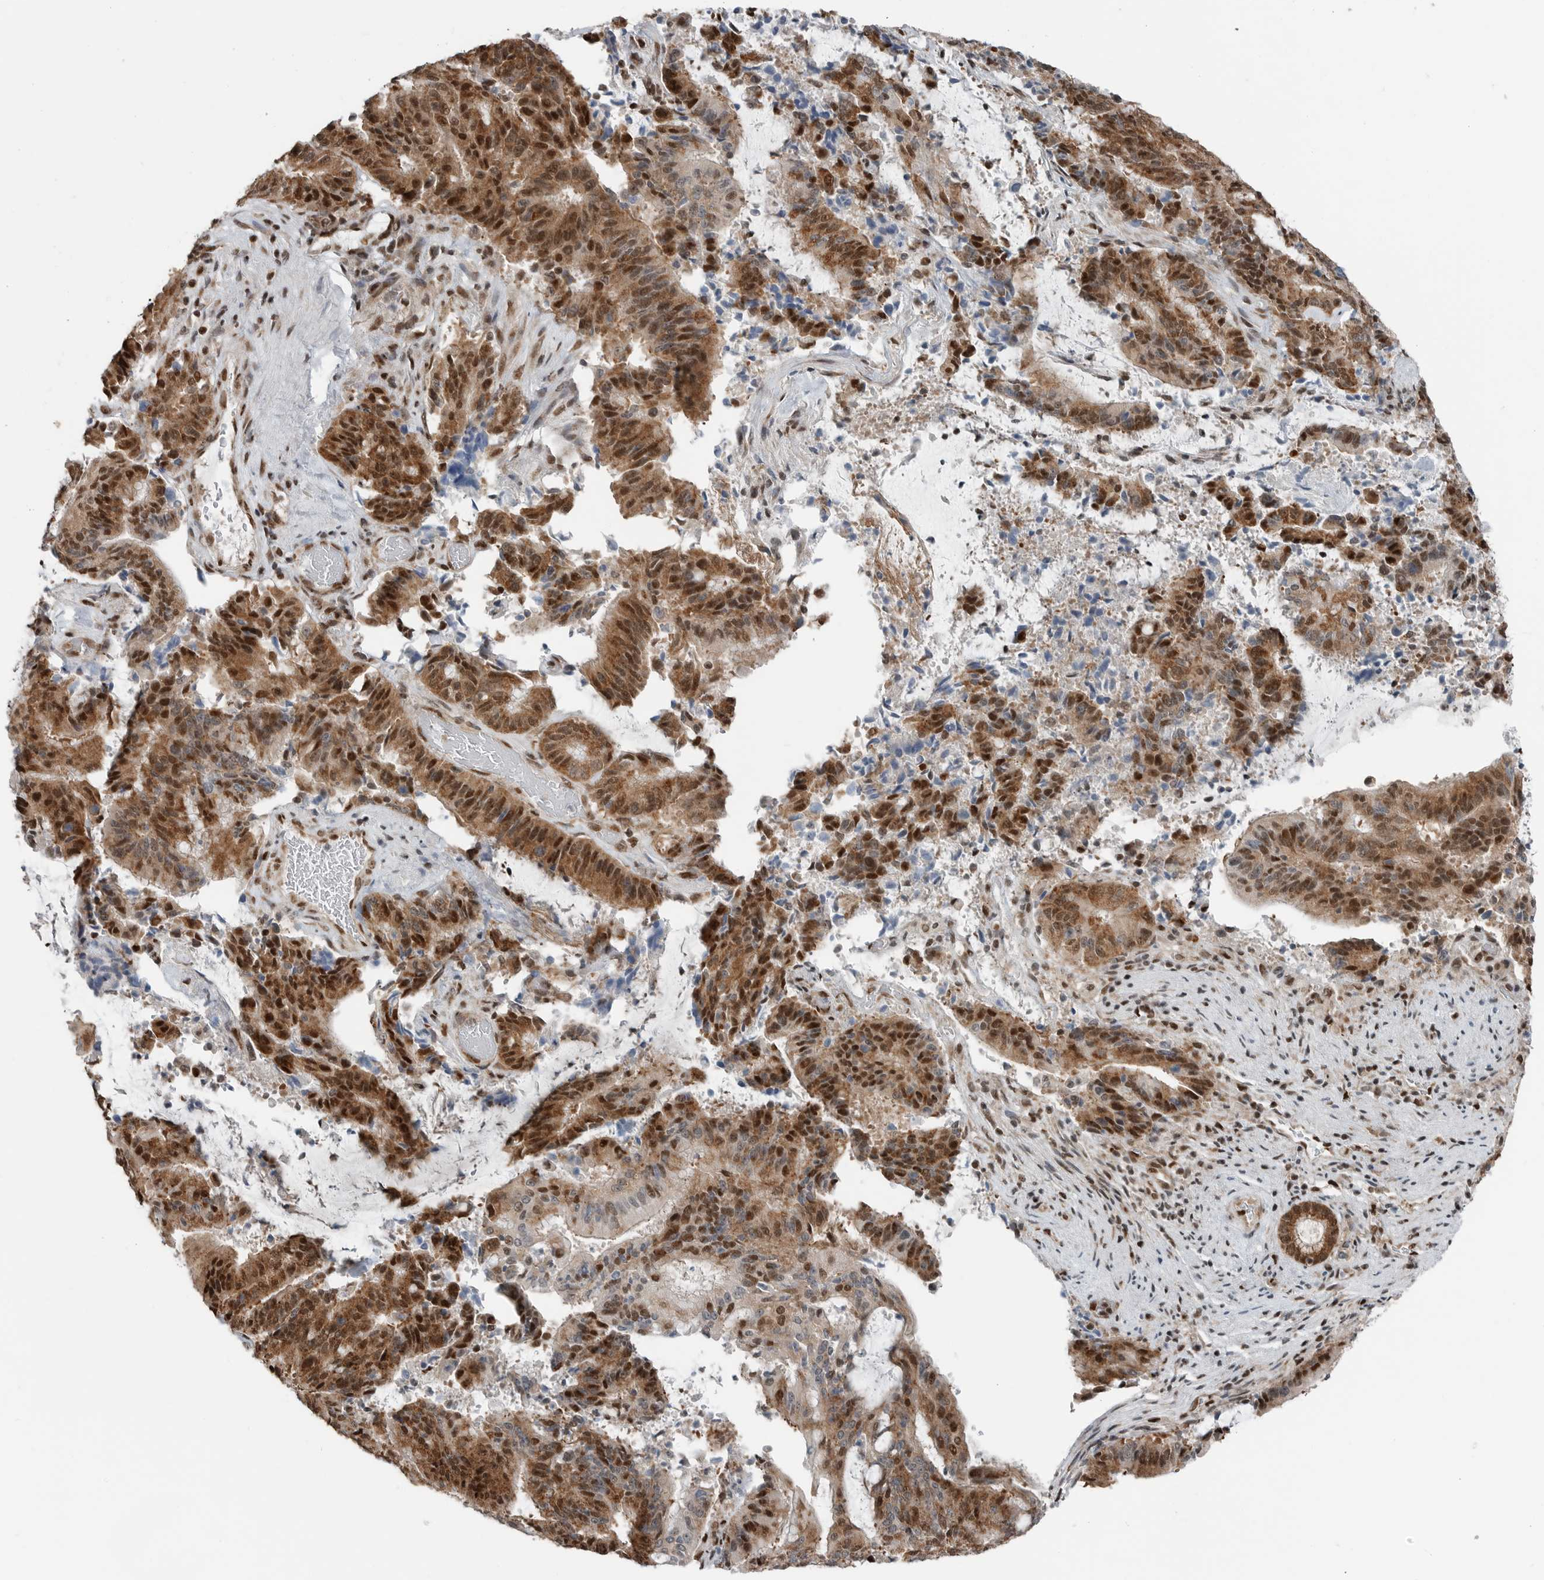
{"staining": {"intensity": "moderate", "quantity": ">75%", "location": "cytoplasmic/membranous,nuclear"}, "tissue": "liver cancer", "cell_type": "Tumor cells", "image_type": "cancer", "snomed": [{"axis": "morphology", "description": "Normal tissue, NOS"}, {"axis": "morphology", "description": "Cholangiocarcinoma"}, {"axis": "topography", "description": "Liver"}, {"axis": "topography", "description": "Peripheral nerve tissue"}], "caption": "Human cholangiocarcinoma (liver) stained with a brown dye shows moderate cytoplasmic/membranous and nuclear positive staining in approximately >75% of tumor cells.", "gene": "BLZF1", "patient": {"sex": "female", "age": 73}}